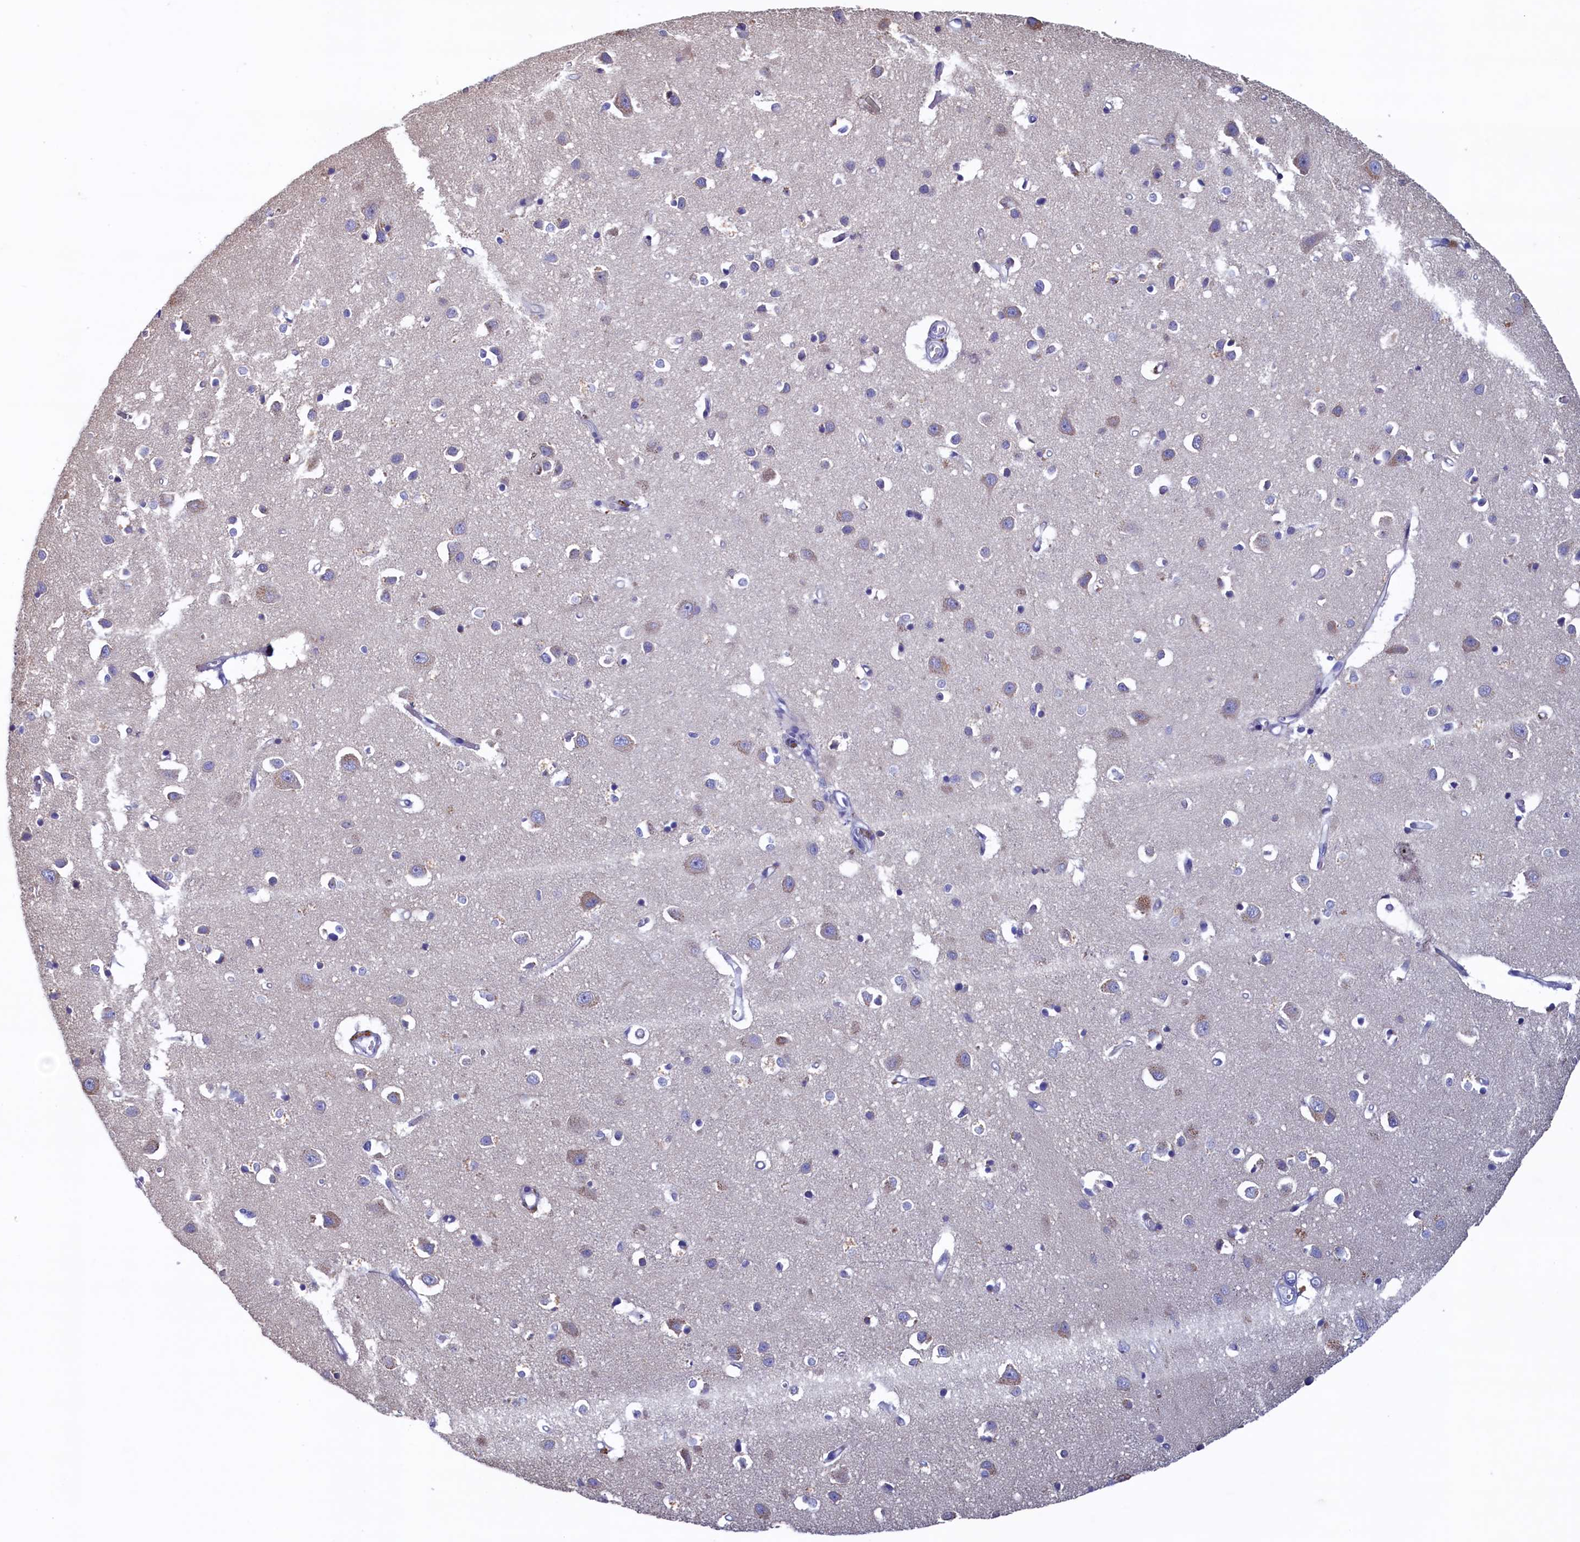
{"staining": {"intensity": "negative", "quantity": "none", "location": "none"}, "tissue": "cerebral cortex", "cell_type": "Endothelial cells", "image_type": "normal", "snomed": [{"axis": "morphology", "description": "Normal tissue, NOS"}, {"axis": "topography", "description": "Cerebral cortex"}], "caption": "Unremarkable cerebral cortex was stained to show a protein in brown. There is no significant expression in endothelial cells. The staining is performed using DAB (3,3'-diaminobenzidine) brown chromogen with nuclei counter-stained in using hematoxylin.", "gene": "CBLIF", "patient": {"sex": "female", "age": 64}}